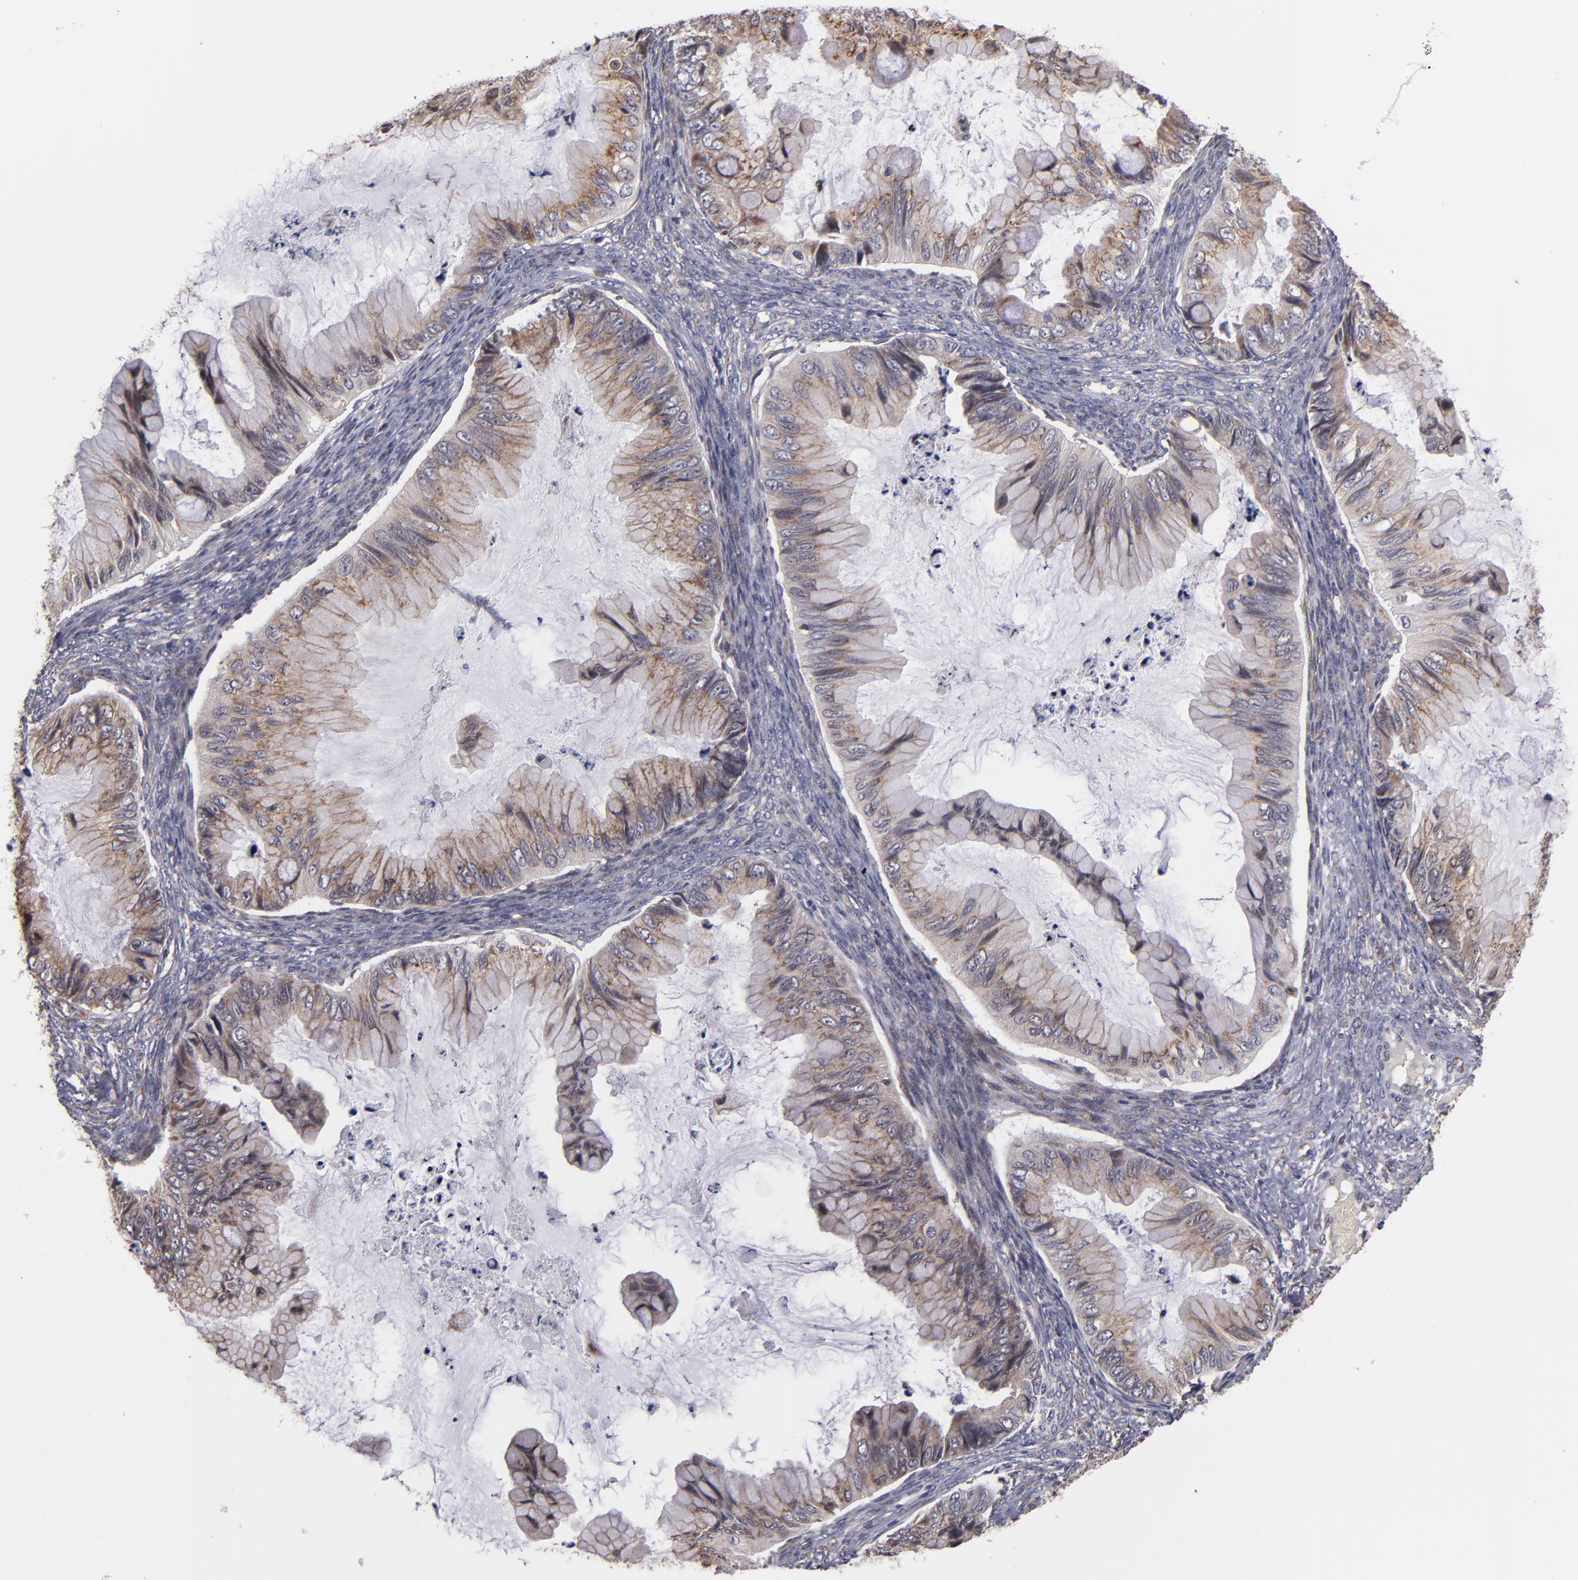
{"staining": {"intensity": "weak", "quantity": ">75%", "location": "cytoplasmic/membranous"}, "tissue": "ovarian cancer", "cell_type": "Tumor cells", "image_type": "cancer", "snomed": [{"axis": "morphology", "description": "Cystadenocarcinoma, mucinous, NOS"}, {"axis": "topography", "description": "Ovary"}], "caption": "There is low levels of weak cytoplasmic/membranous positivity in tumor cells of ovarian cancer (mucinous cystadenocarcinoma), as demonstrated by immunohistochemical staining (brown color).", "gene": "CASP1", "patient": {"sex": "female", "age": 36}}